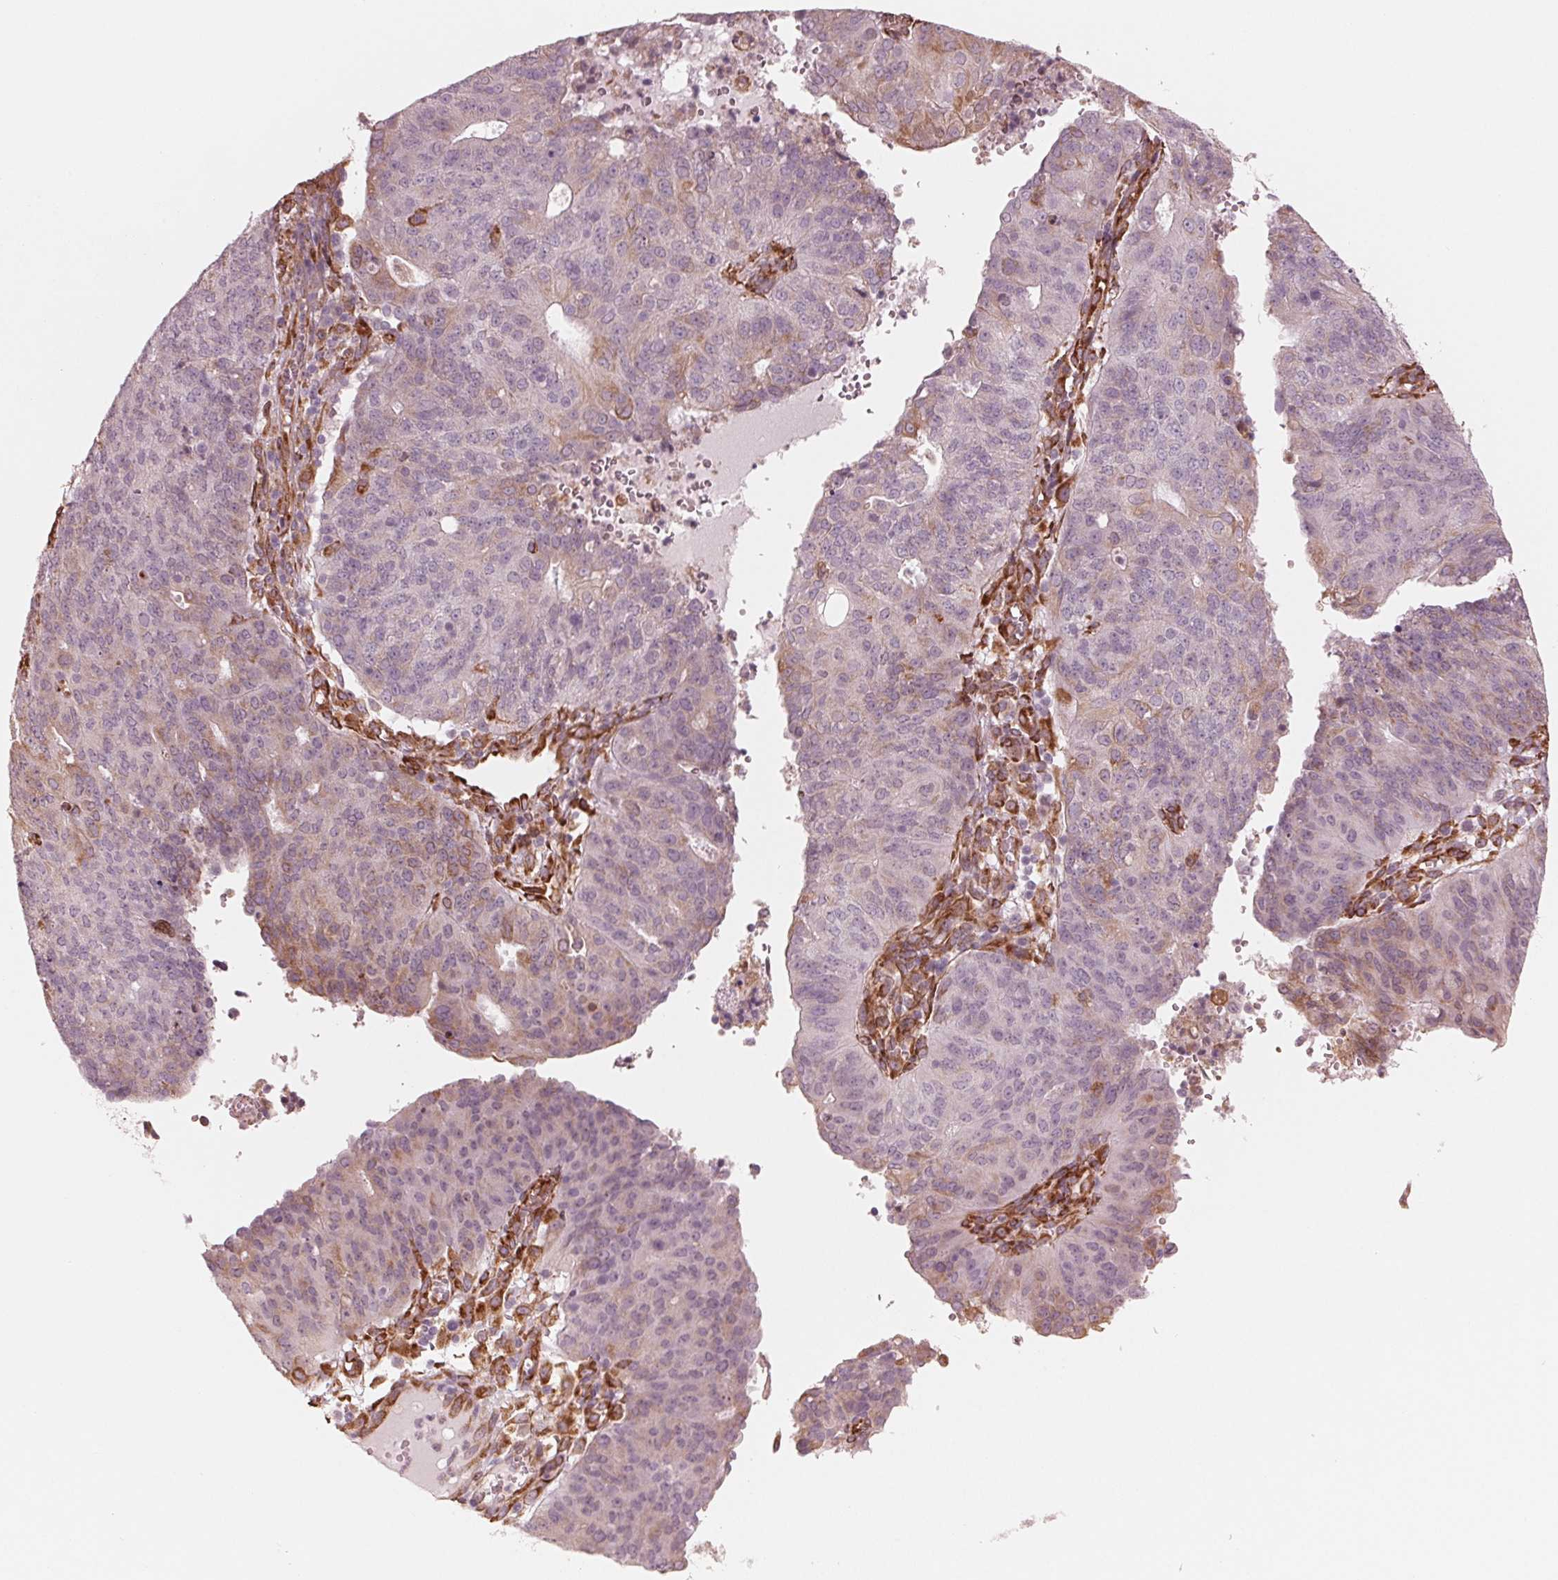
{"staining": {"intensity": "weak", "quantity": "25%-75%", "location": "cytoplasmic/membranous"}, "tissue": "endometrial cancer", "cell_type": "Tumor cells", "image_type": "cancer", "snomed": [{"axis": "morphology", "description": "Adenocarcinoma, NOS"}, {"axis": "topography", "description": "Endometrium"}], "caption": "The immunohistochemical stain shows weak cytoplasmic/membranous positivity in tumor cells of endometrial adenocarcinoma tissue.", "gene": "IKBIP", "patient": {"sex": "female", "age": 82}}